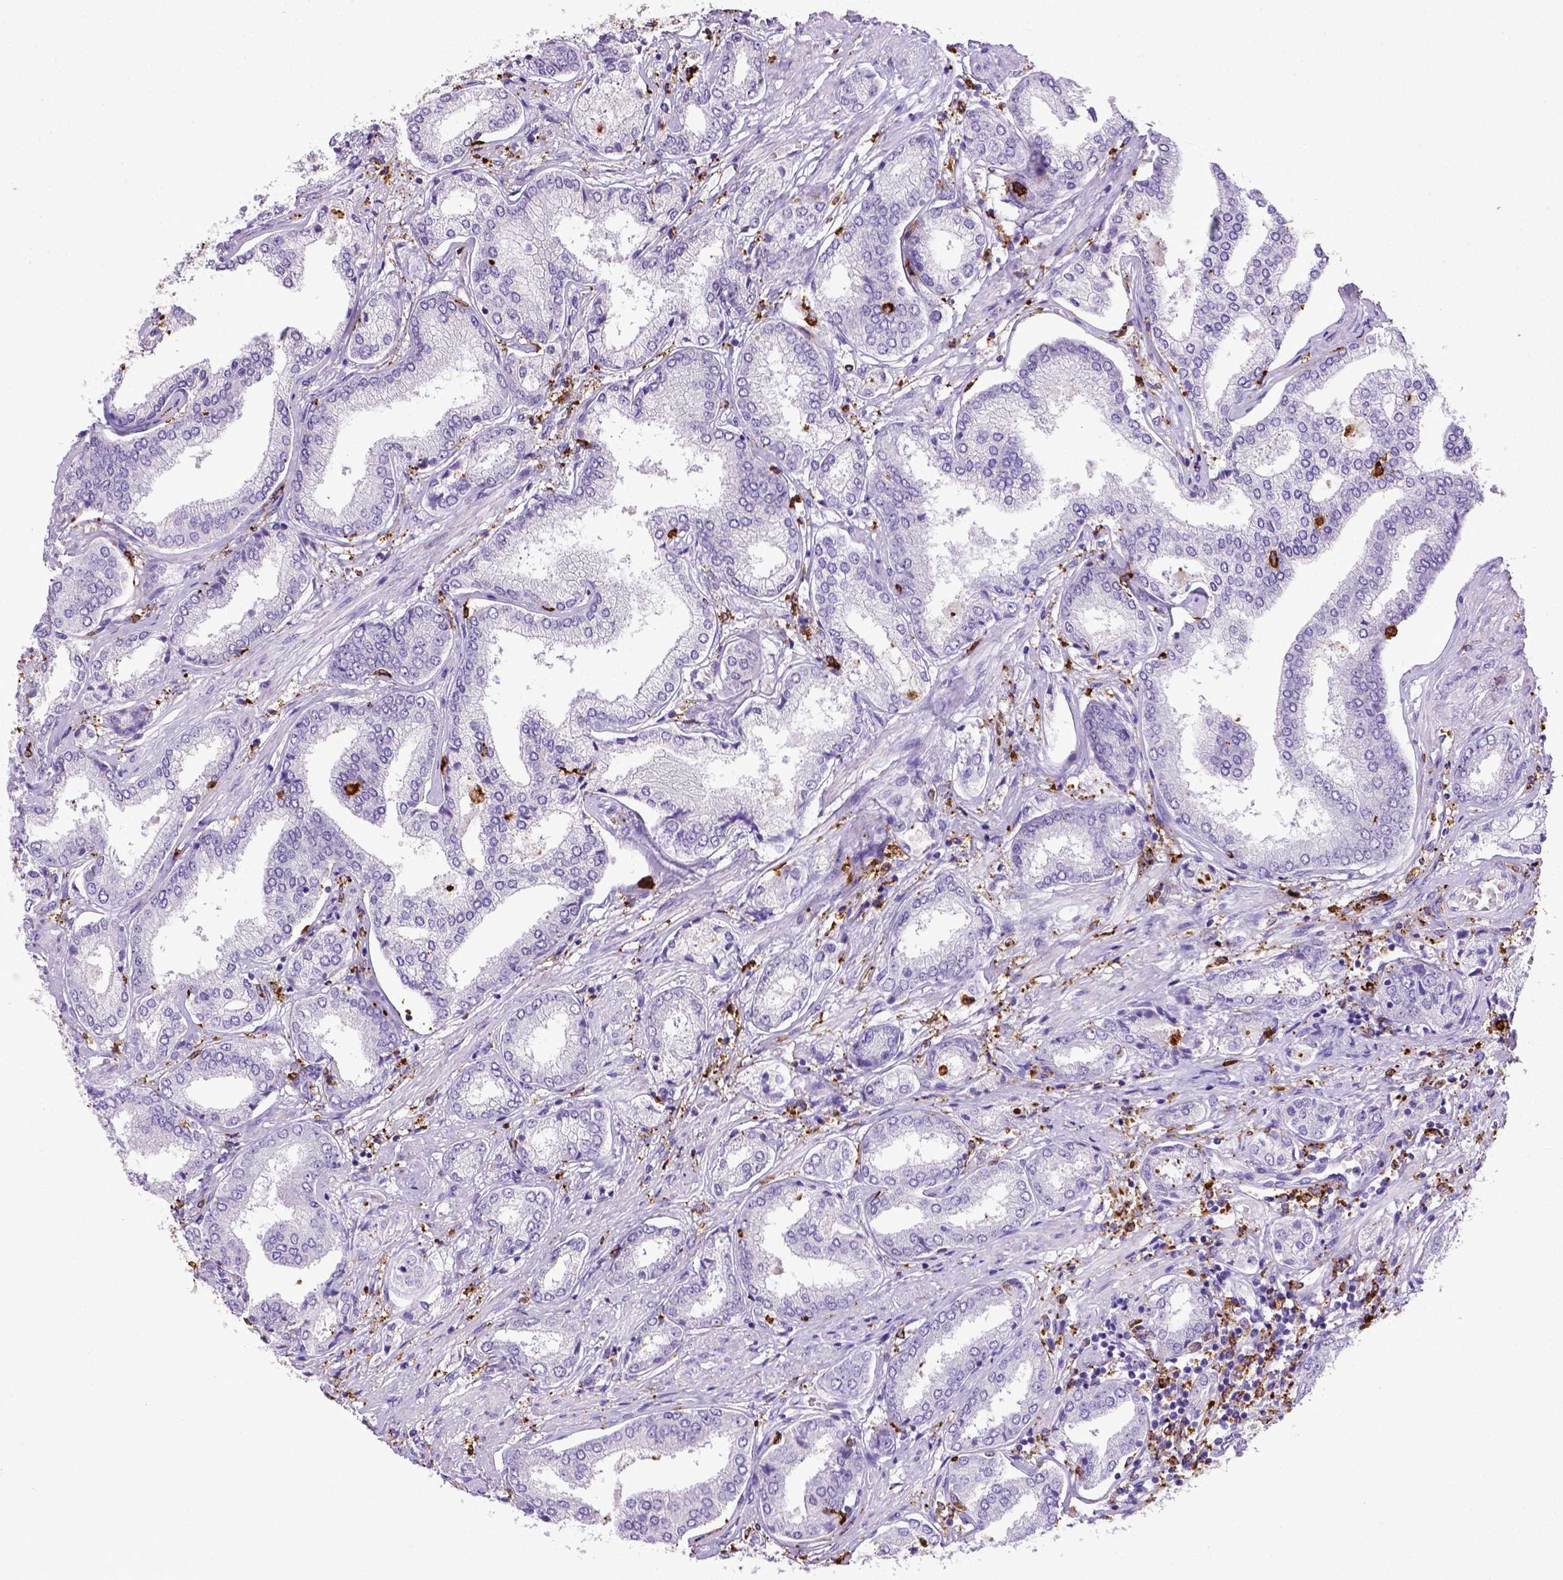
{"staining": {"intensity": "negative", "quantity": "none", "location": "none"}, "tissue": "prostate cancer", "cell_type": "Tumor cells", "image_type": "cancer", "snomed": [{"axis": "morphology", "description": "Adenocarcinoma, NOS"}, {"axis": "topography", "description": "Prostate"}], "caption": "DAB (3,3'-diaminobenzidine) immunohistochemical staining of adenocarcinoma (prostate) demonstrates no significant positivity in tumor cells.", "gene": "CD68", "patient": {"sex": "male", "age": 63}}